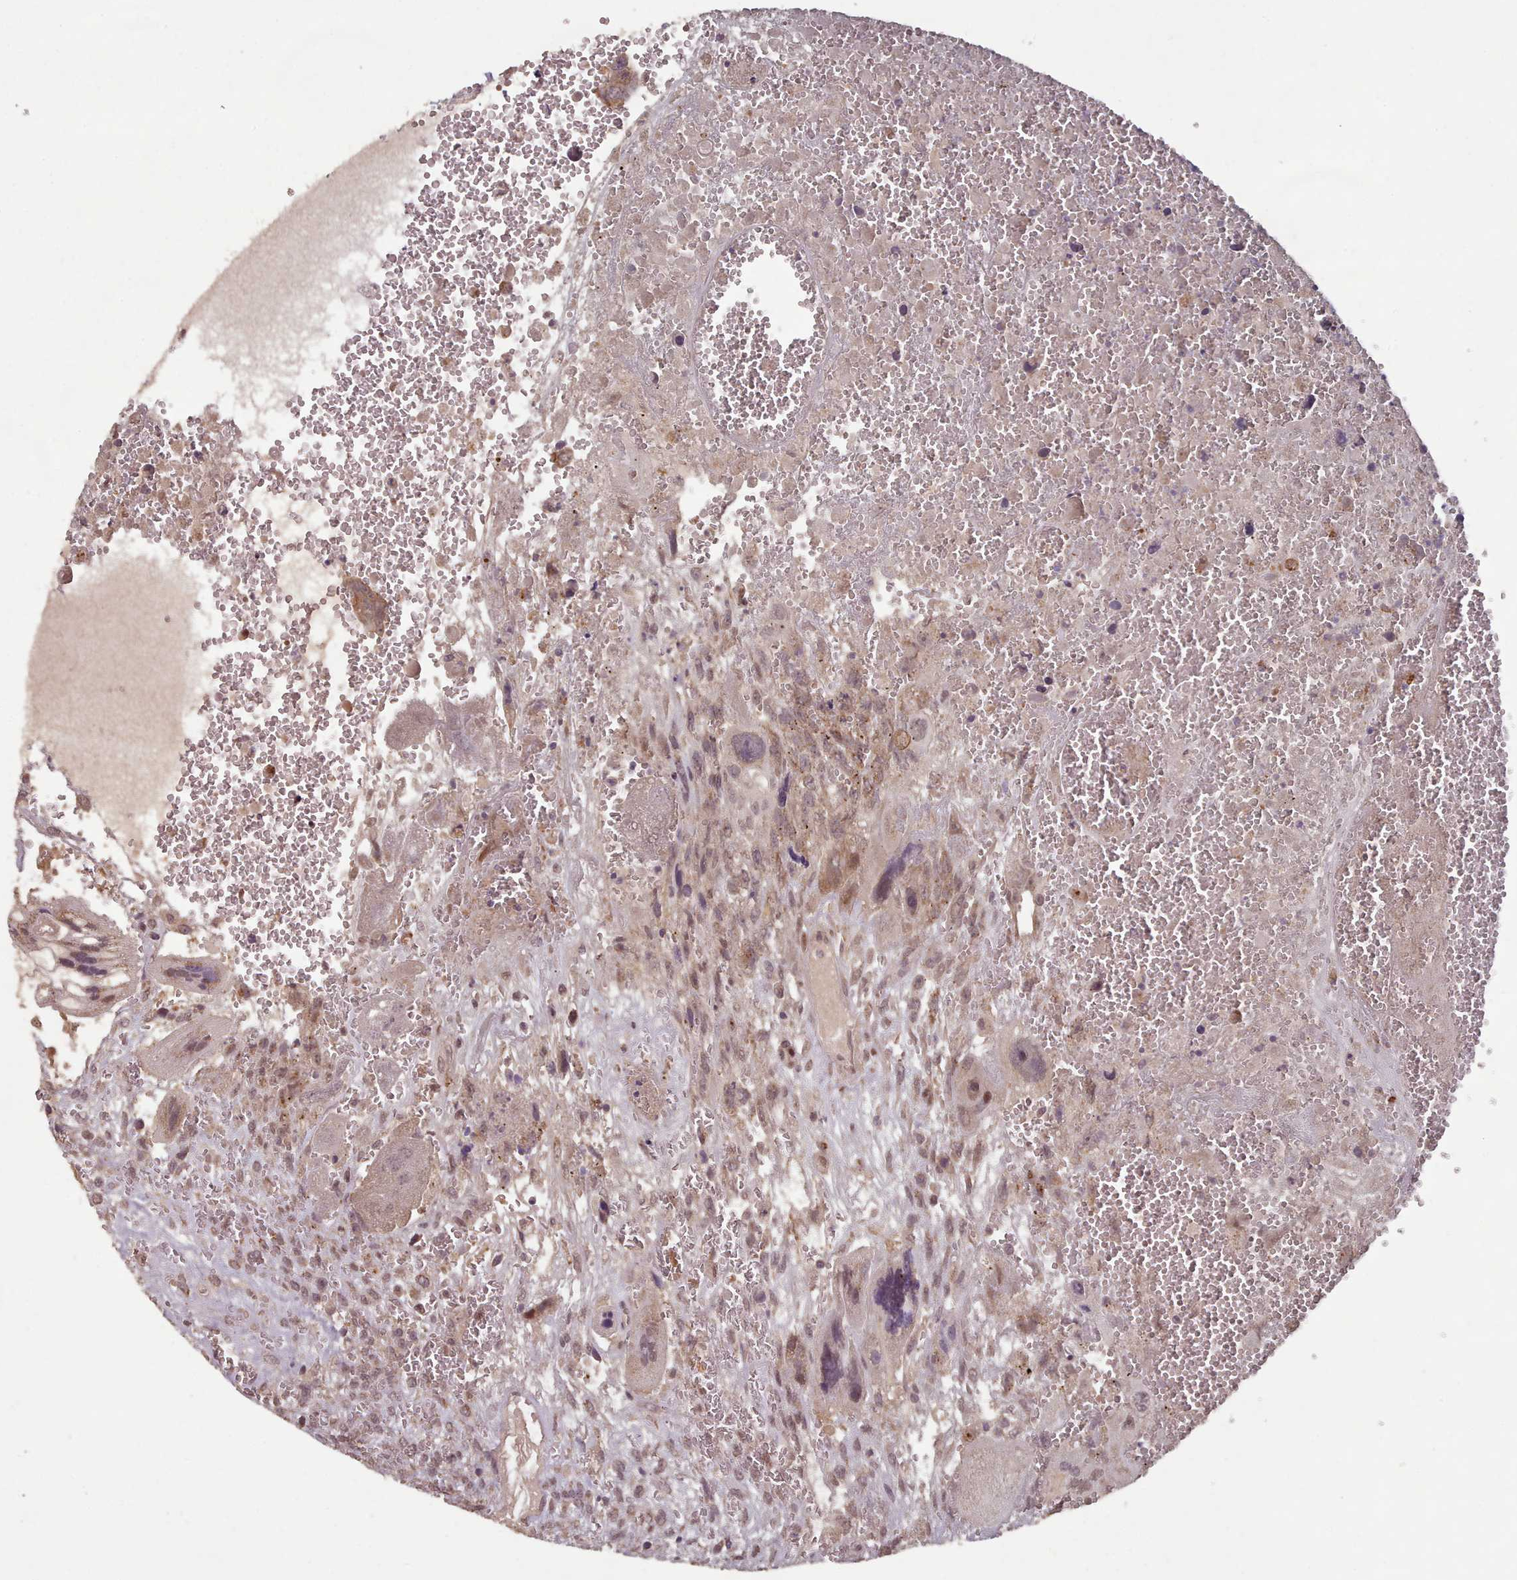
{"staining": {"intensity": "moderate", "quantity": ">75%", "location": "cytoplasmic/membranous,nuclear"}, "tissue": "testis cancer", "cell_type": "Tumor cells", "image_type": "cancer", "snomed": [{"axis": "morphology", "description": "Carcinoma, Embryonal, NOS"}, {"axis": "topography", "description": "Testis"}], "caption": "Testis embryonal carcinoma stained with immunohistochemistry (IHC) displays moderate cytoplasmic/membranous and nuclear positivity in about >75% of tumor cells.", "gene": "ERCC6L", "patient": {"sex": "male", "age": 28}}